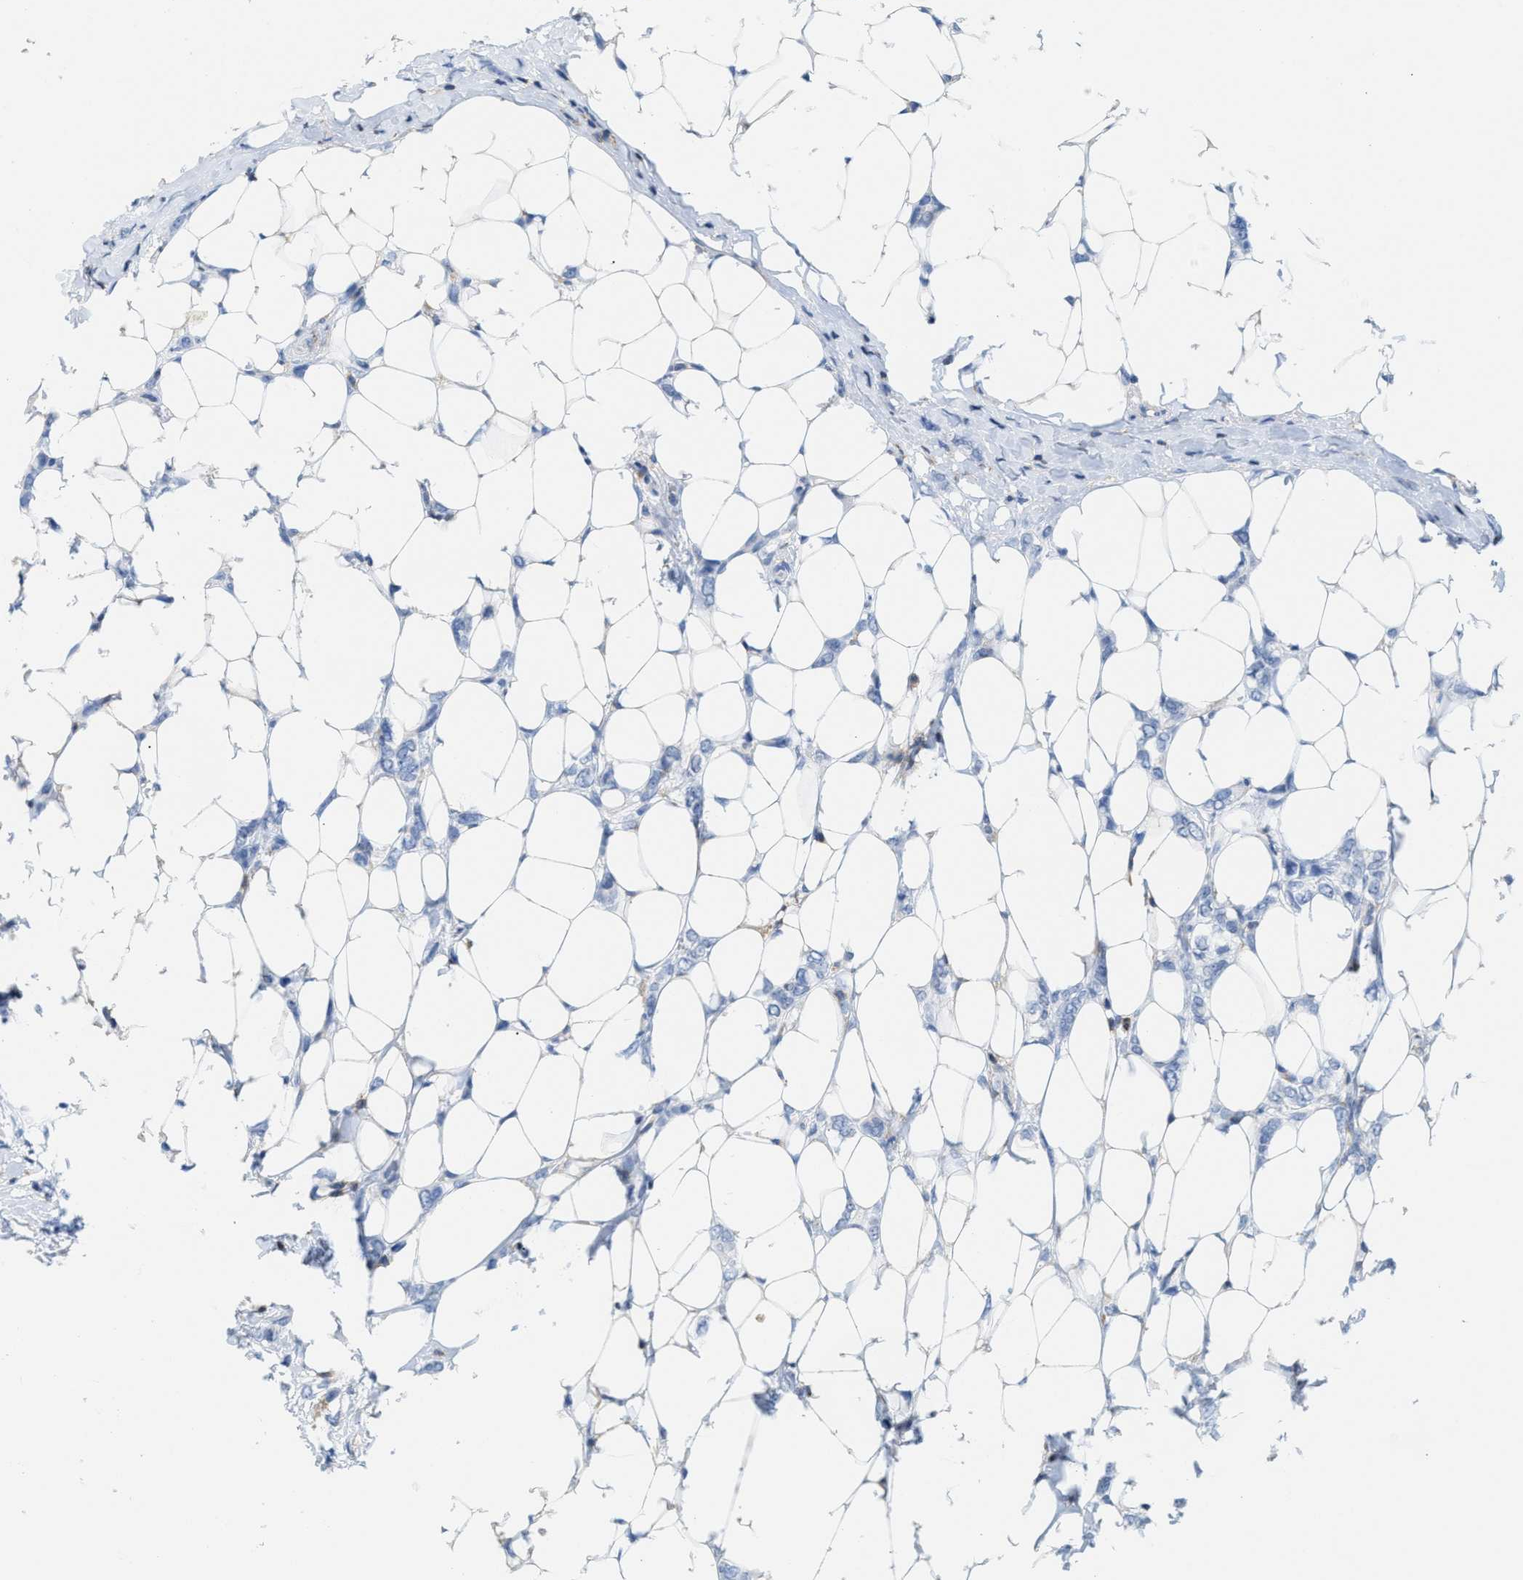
{"staining": {"intensity": "negative", "quantity": "none", "location": "none"}, "tissue": "breast cancer", "cell_type": "Tumor cells", "image_type": "cancer", "snomed": [{"axis": "morphology", "description": "Normal tissue, NOS"}, {"axis": "morphology", "description": "Lobular carcinoma"}, {"axis": "topography", "description": "Breast"}], "caption": "Immunohistochemical staining of human lobular carcinoma (breast) shows no significant expression in tumor cells.", "gene": "IL16", "patient": {"sex": "female", "age": 47}}